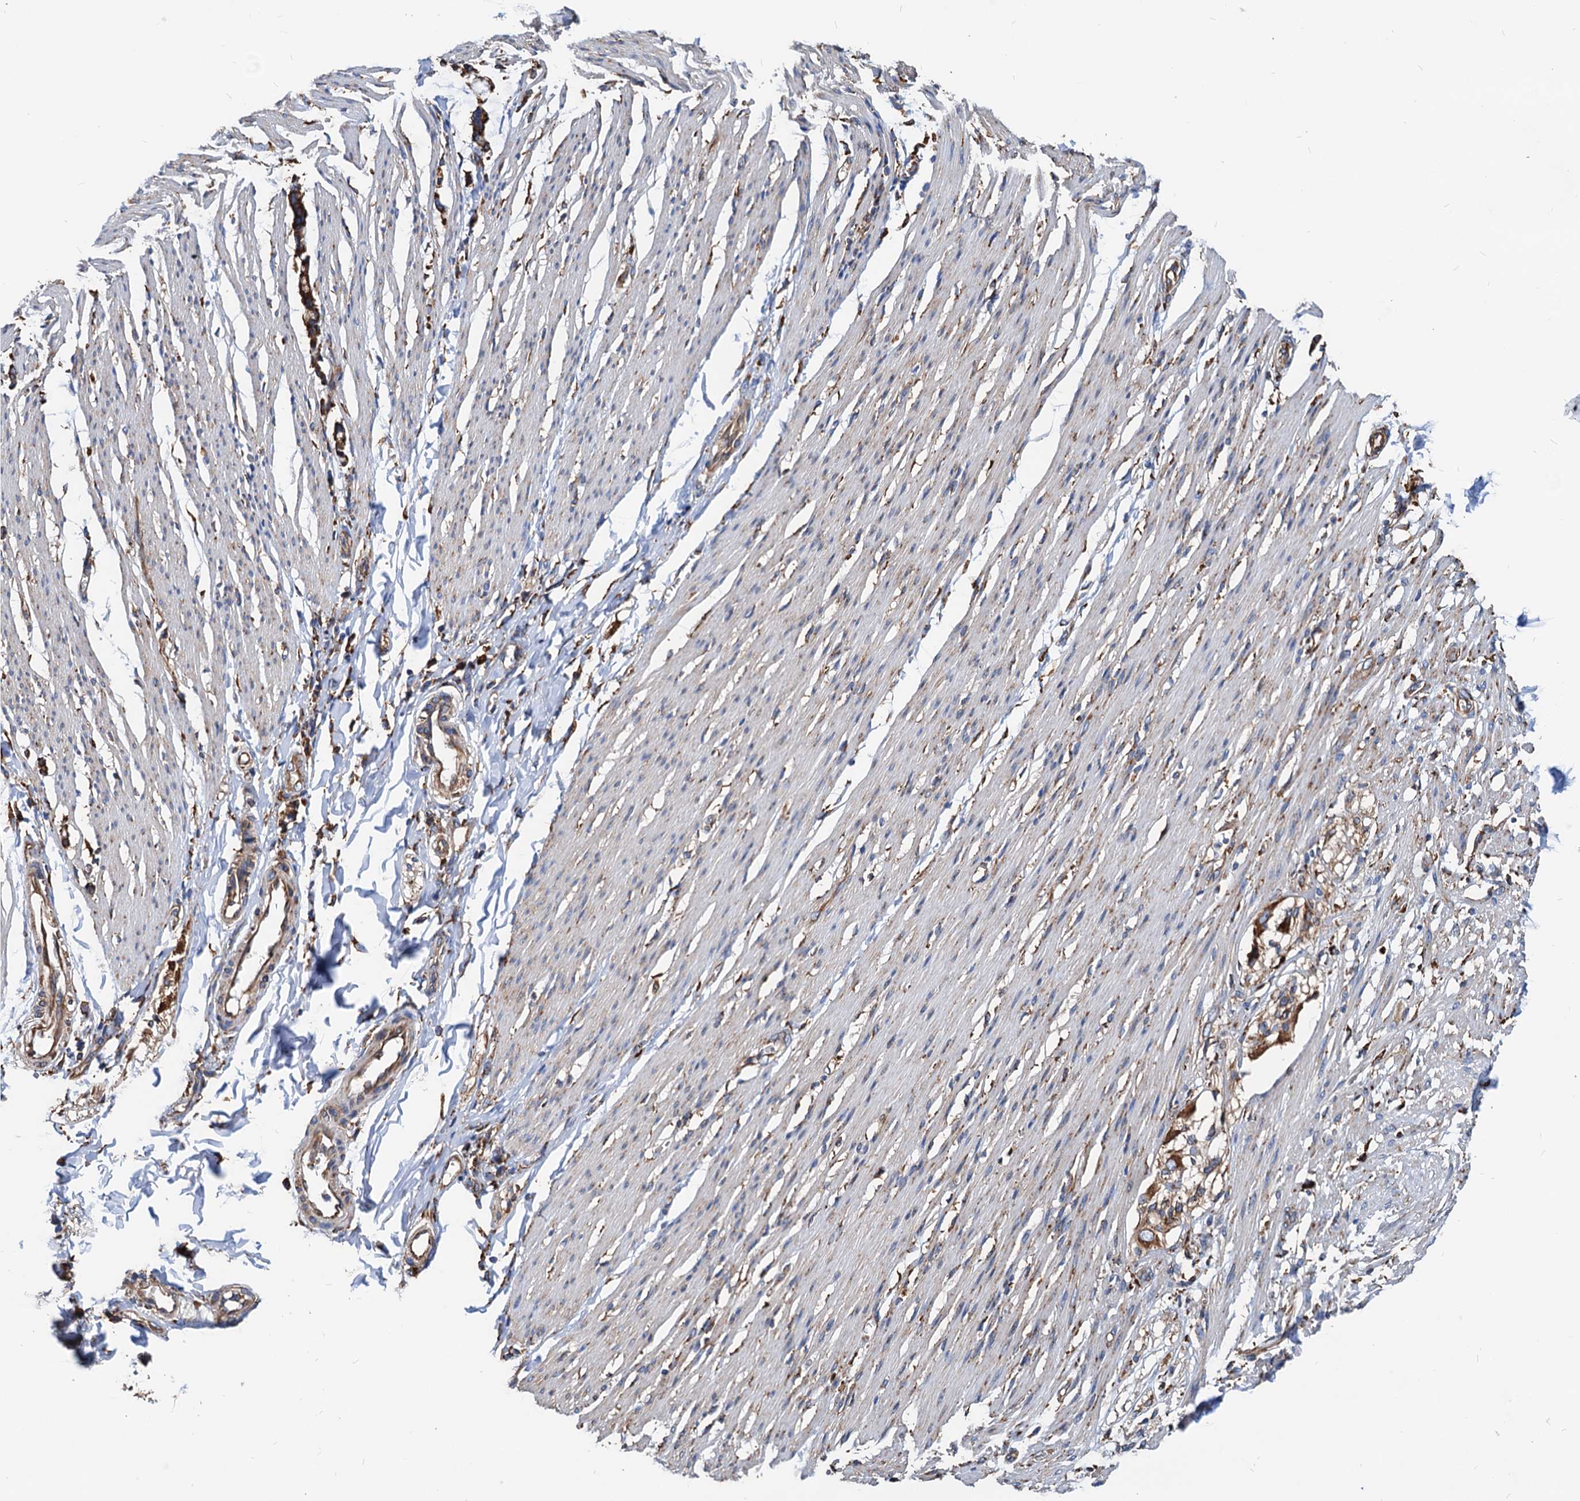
{"staining": {"intensity": "weak", "quantity": "<25%", "location": "cytoplasmic/membranous"}, "tissue": "smooth muscle", "cell_type": "Smooth muscle cells", "image_type": "normal", "snomed": [{"axis": "morphology", "description": "Normal tissue, NOS"}, {"axis": "morphology", "description": "Adenocarcinoma, NOS"}, {"axis": "topography", "description": "Colon"}, {"axis": "topography", "description": "Peripheral nerve tissue"}], "caption": "The histopathology image reveals no significant expression in smooth muscle cells of smooth muscle.", "gene": "HSPA5", "patient": {"sex": "male", "age": 14}}